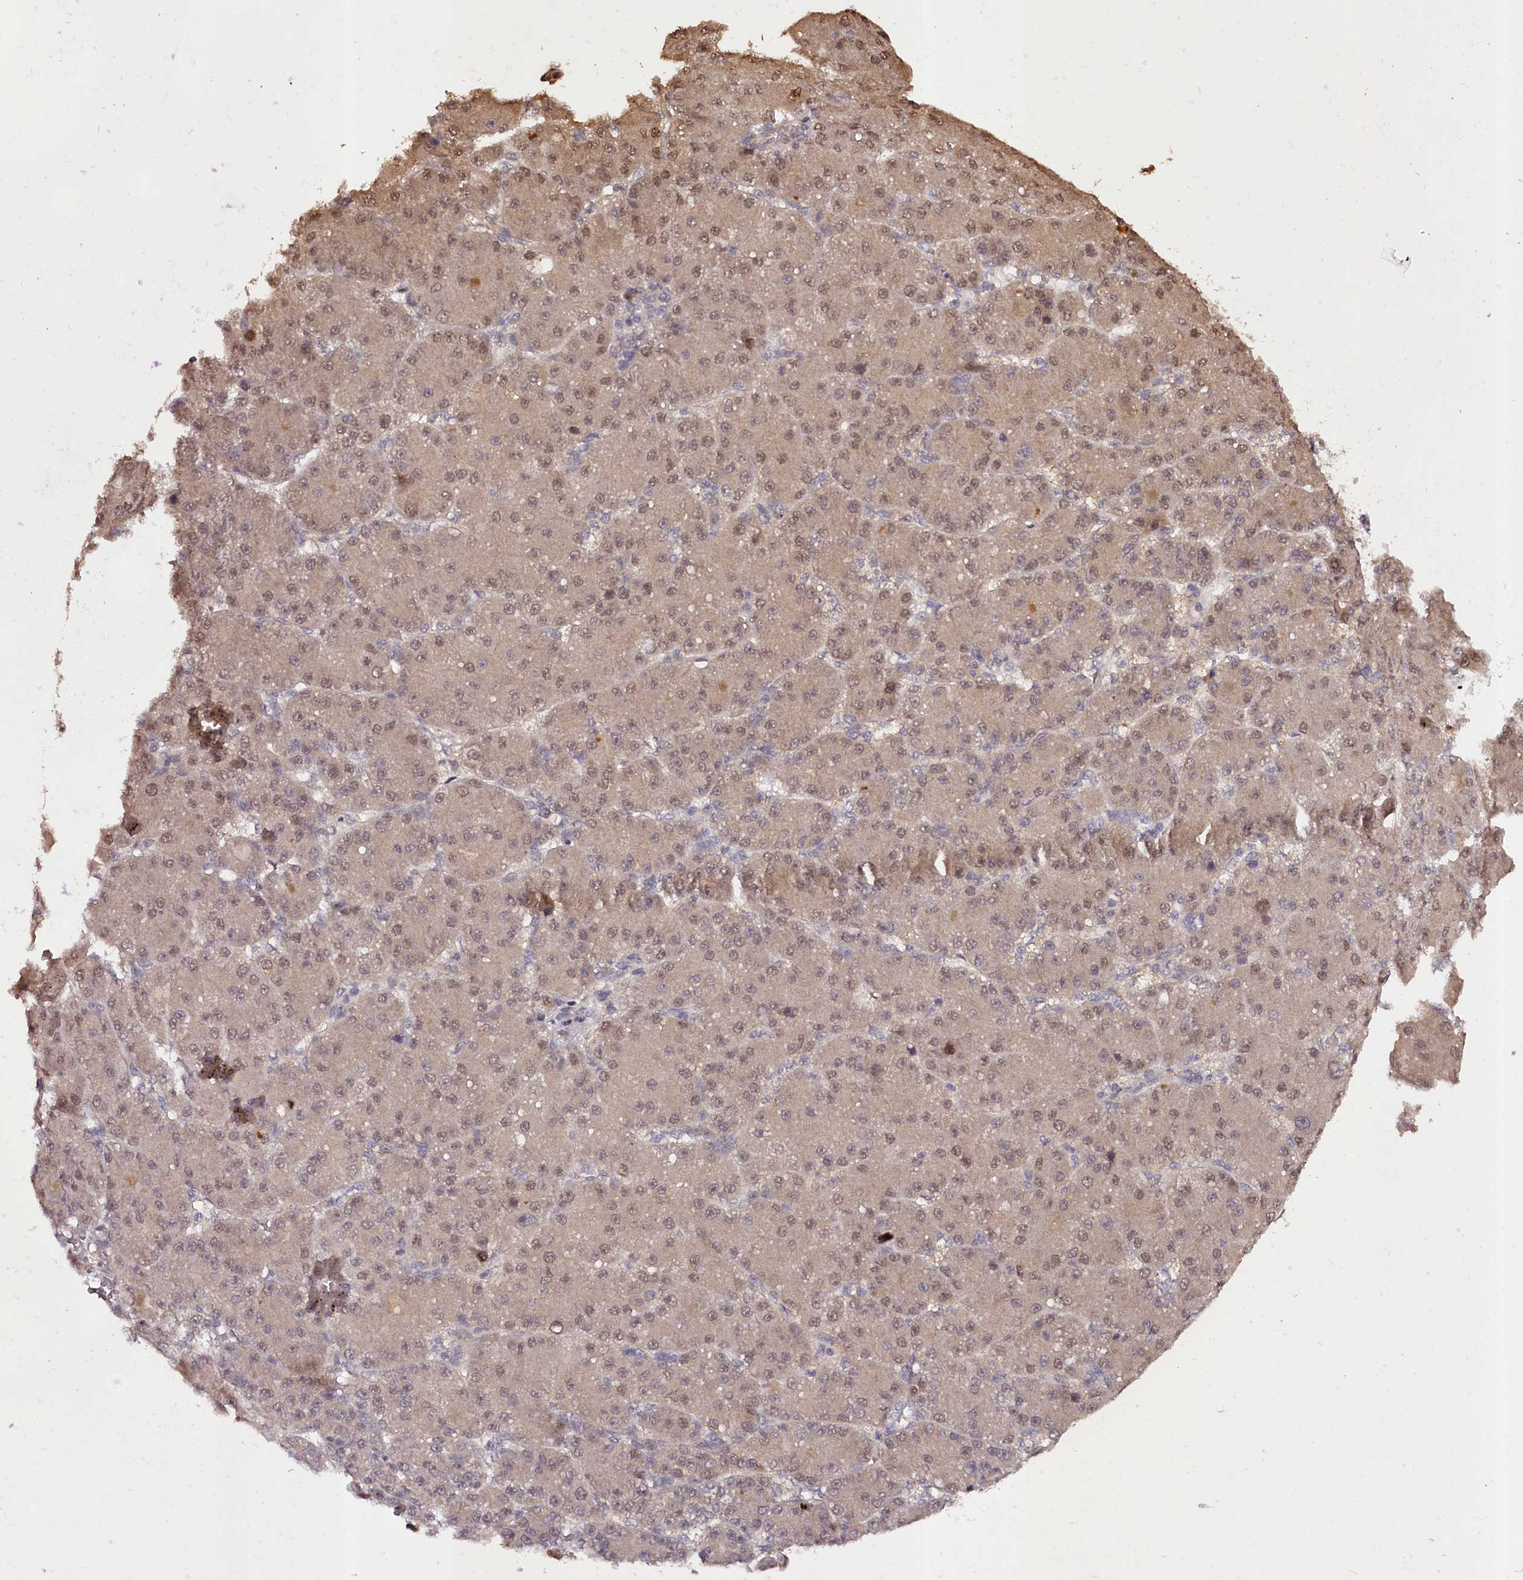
{"staining": {"intensity": "moderate", "quantity": ">75%", "location": "nuclear"}, "tissue": "liver cancer", "cell_type": "Tumor cells", "image_type": "cancer", "snomed": [{"axis": "morphology", "description": "Carcinoma, Hepatocellular, NOS"}, {"axis": "topography", "description": "Liver"}], "caption": "Liver cancer stained with a brown dye exhibits moderate nuclear positive expression in about >75% of tumor cells.", "gene": "MAML3", "patient": {"sex": "male", "age": 67}}